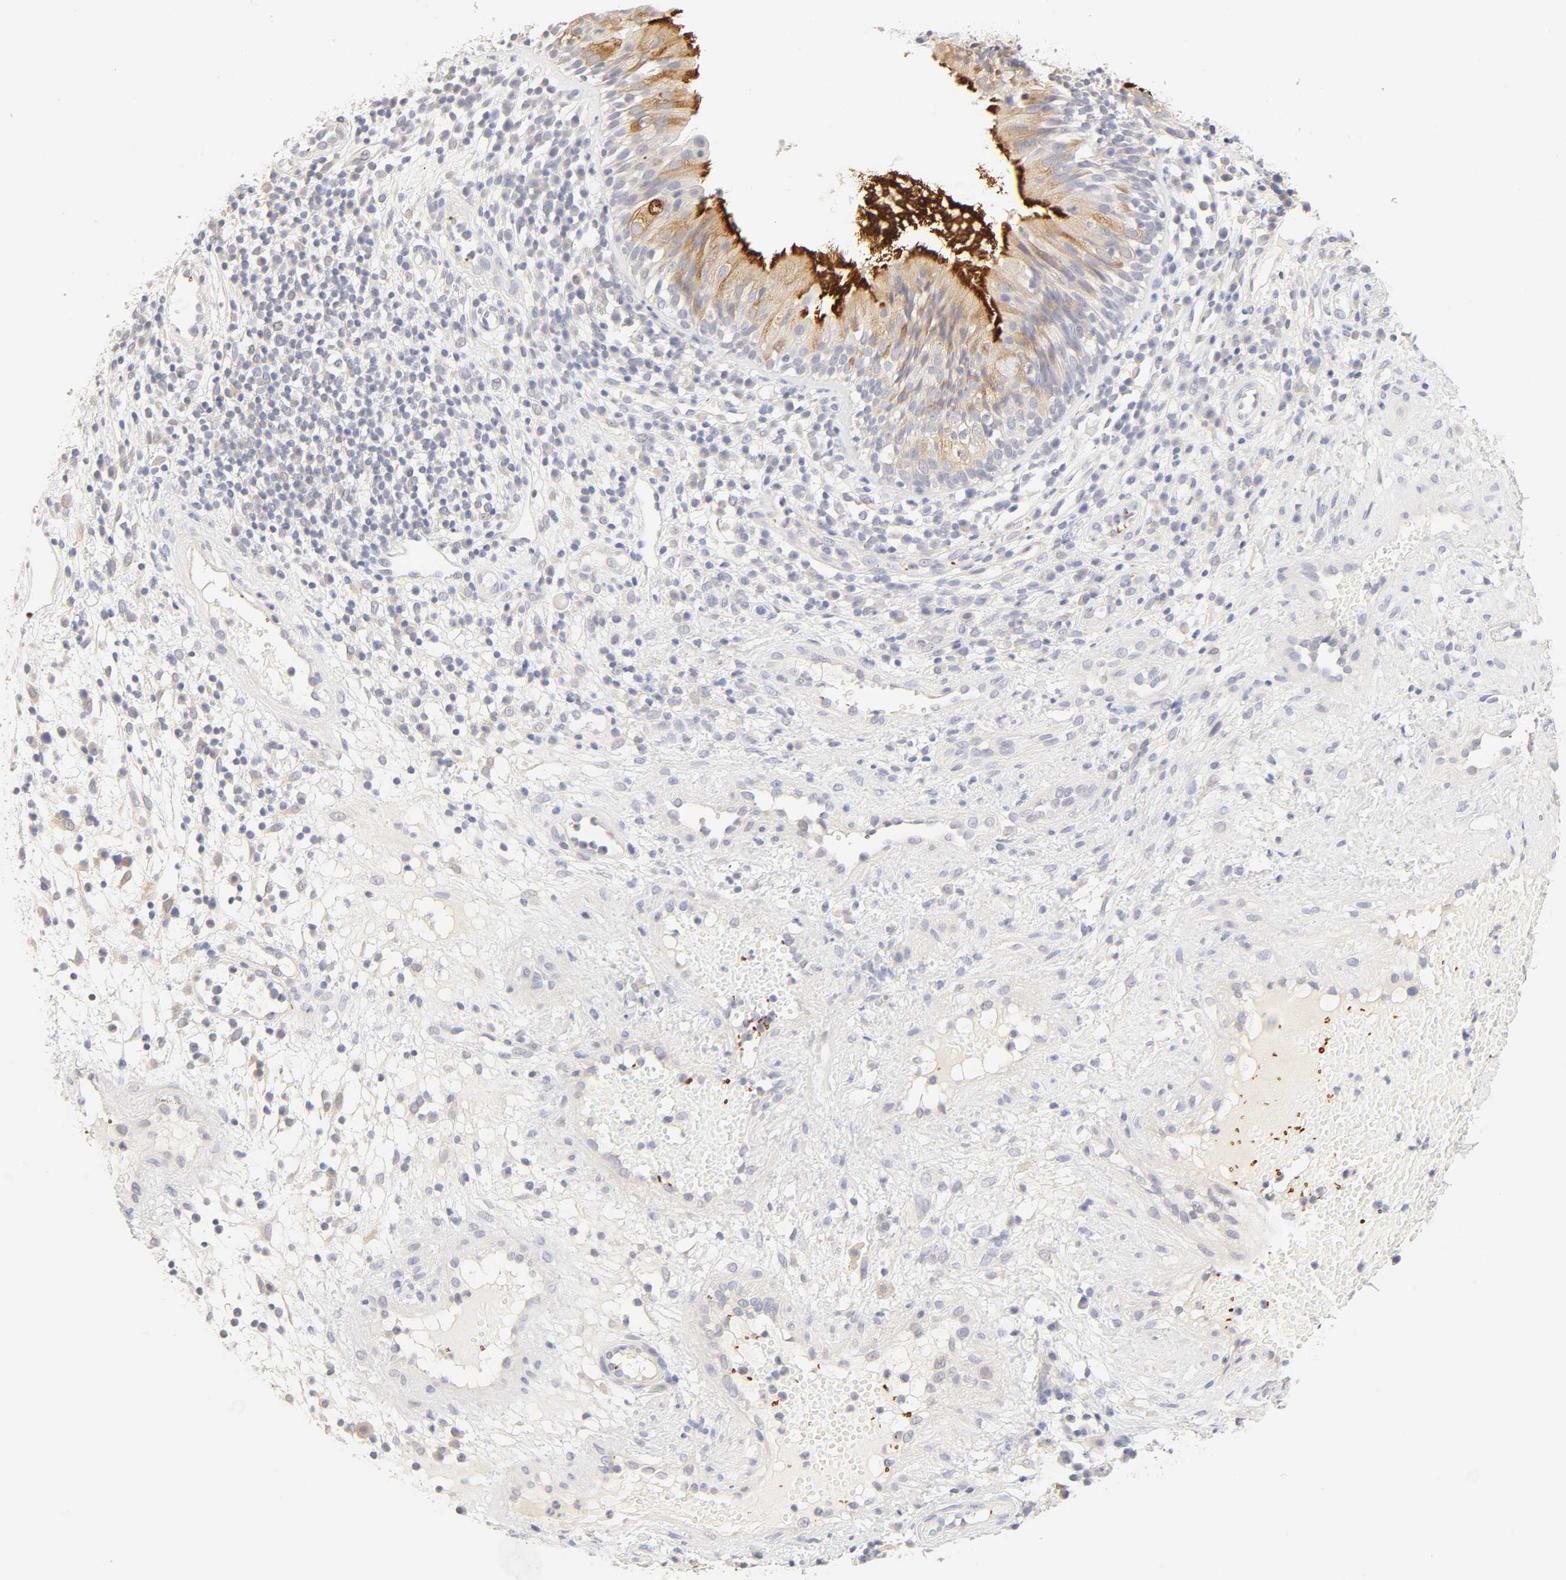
{"staining": {"intensity": "strong", "quantity": ">75%", "location": "cytoplasmic/membranous"}, "tissue": "nasopharynx", "cell_type": "Respiratory epithelial cells", "image_type": "normal", "snomed": [{"axis": "morphology", "description": "Normal tissue, NOS"}, {"axis": "morphology", "description": "Inflammation, NOS"}, {"axis": "morphology", "description": "Malignant melanoma, Metastatic site"}, {"axis": "topography", "description": "Nasopharynx"}], "caption": "There is high levels of strong cytoplasmic/membranous staining in respiratory epithelial cells of unremarkable nasopharynx, as demonstrated by immunohistochemical staining (brown color).", "gene": "CYP4B1", "patient": {"sex": "female", "age": 55}}